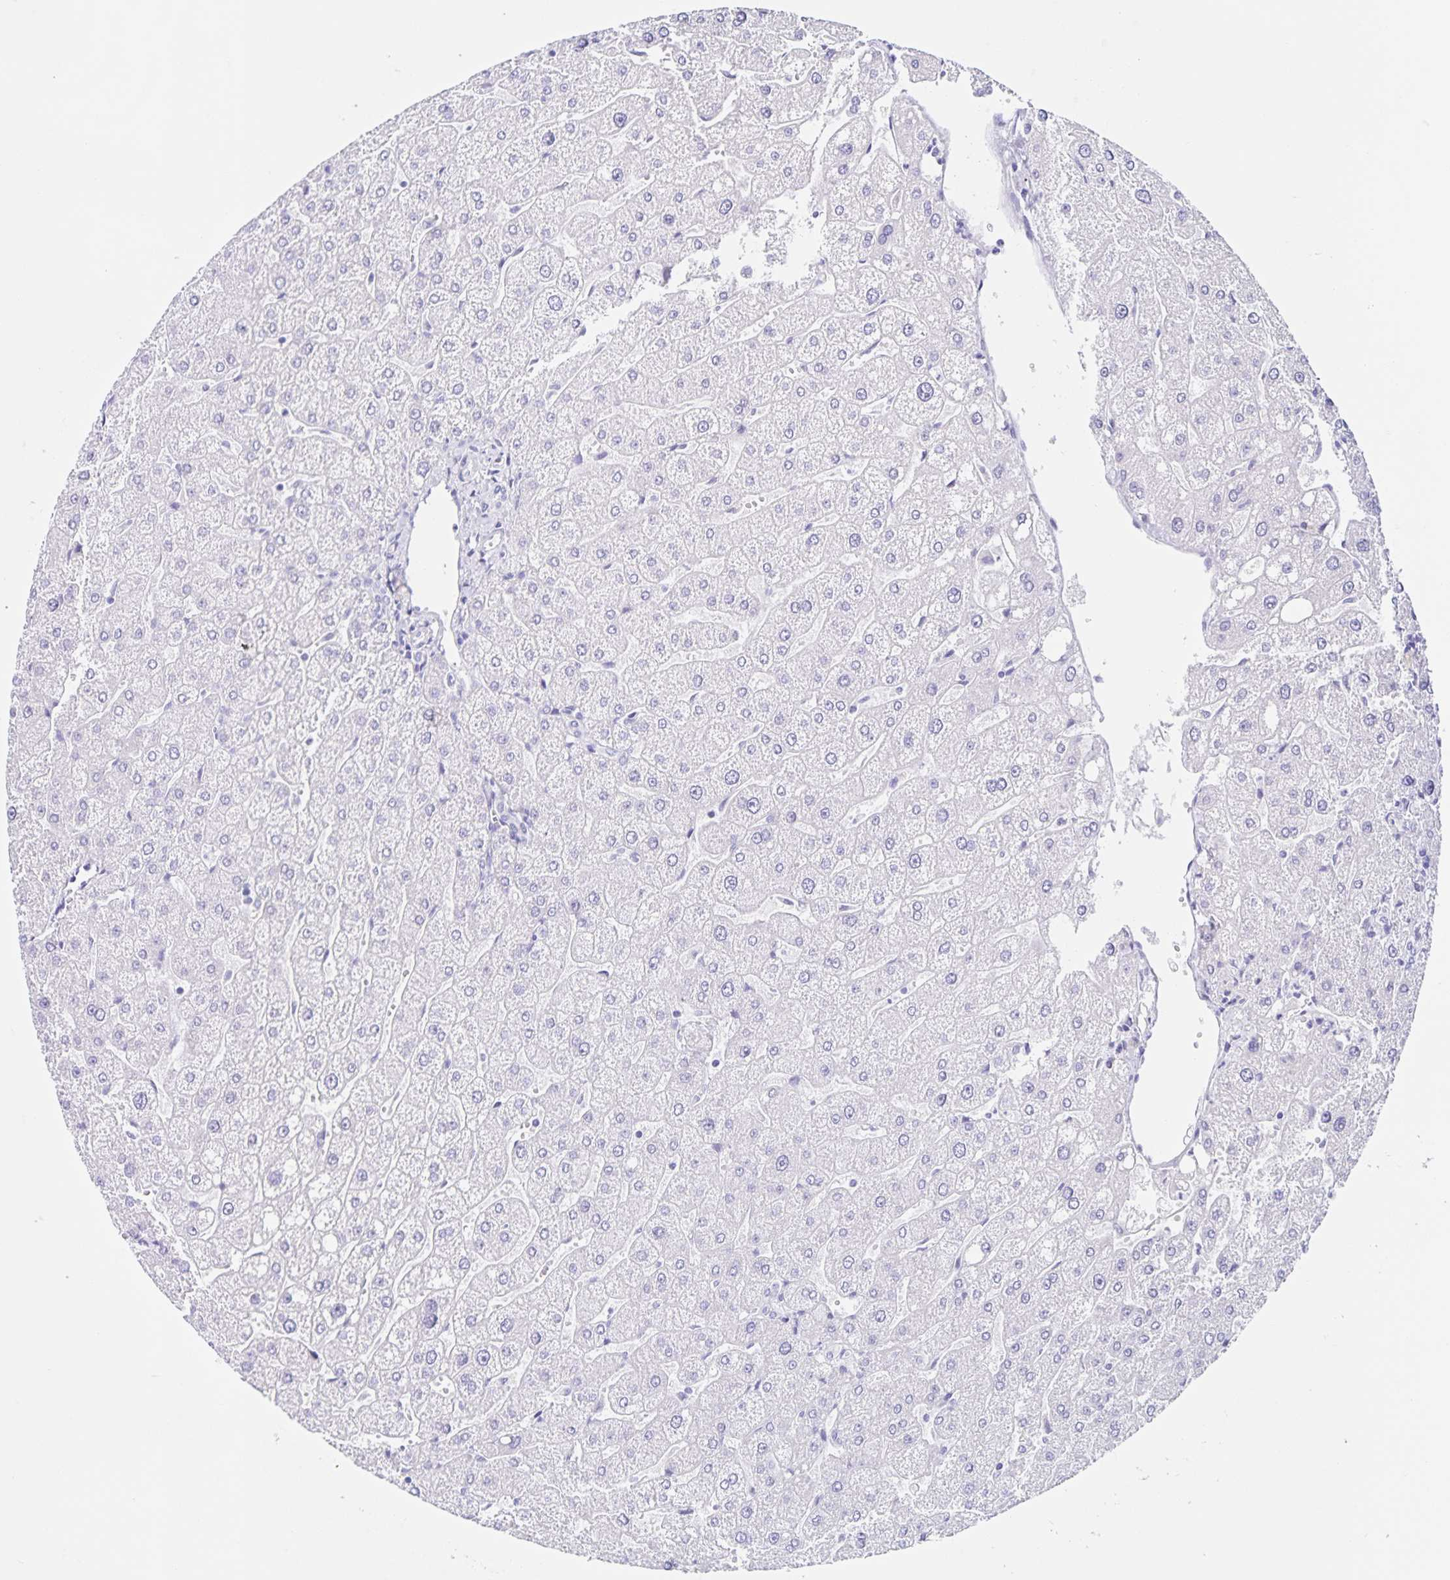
{"staining": {"intensity": "negative", "quantity": "none", "location": "none"}, "tissue": "liver", "cell_type": "Cholangiocytes", "image_type": "normal", "snomed": [{"axis": "morphology", "description": "Normal tissue, NOS"}, {"axis": "topography", "description": "Liver"}], "caption": "Human liver stained for a protein using immunohistochemistry reveals no positivity in cholangiocytes.", "gene": "FAM170A", "patient": {"sex": "male", "age": 67}}